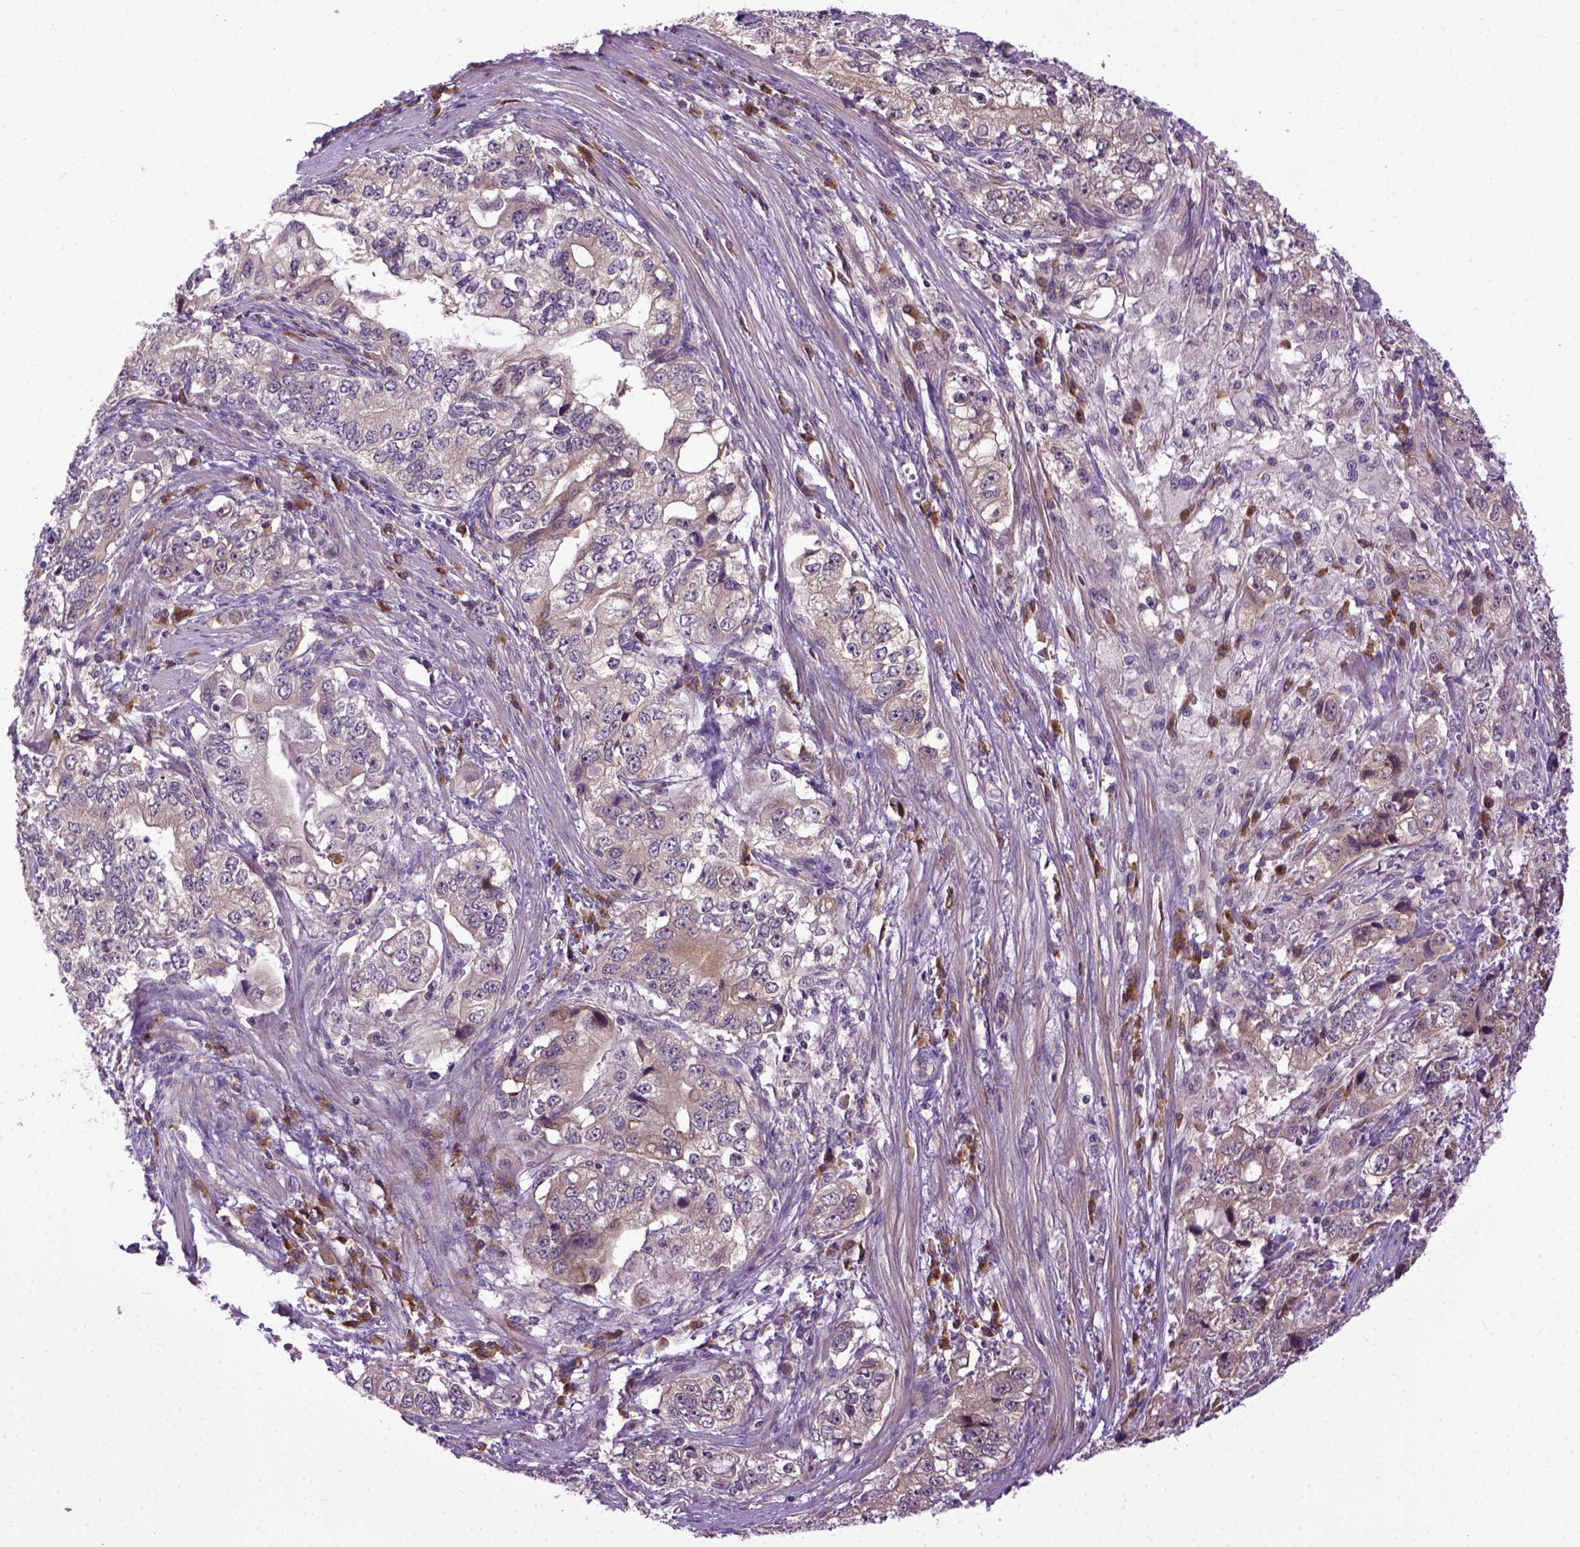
{"staining": {"intensity": "moderate", "quantity": "25%-75%", "location": "cytoplasmic/membranous"}, "tissue": "stomach cancer", "cell_type": "Tumor cells", "image_type": "cancer", "snomed": [{"axis": "morphology", "description": "Adenocarcinoma, NOS"}, {"axis": "topography", "description": "Stomach, lower"}], "caption": "Immunohistochemistry (DAB (3,3'-diaminobenzidine)) staining of stomach adenocarcinoma shows moderate cytoplasmic/membranous protein positivity in approximately 25%-75% of tumor cells.", "gene": "CPNE1", "patient": {"sex": "female", "age": 72}}